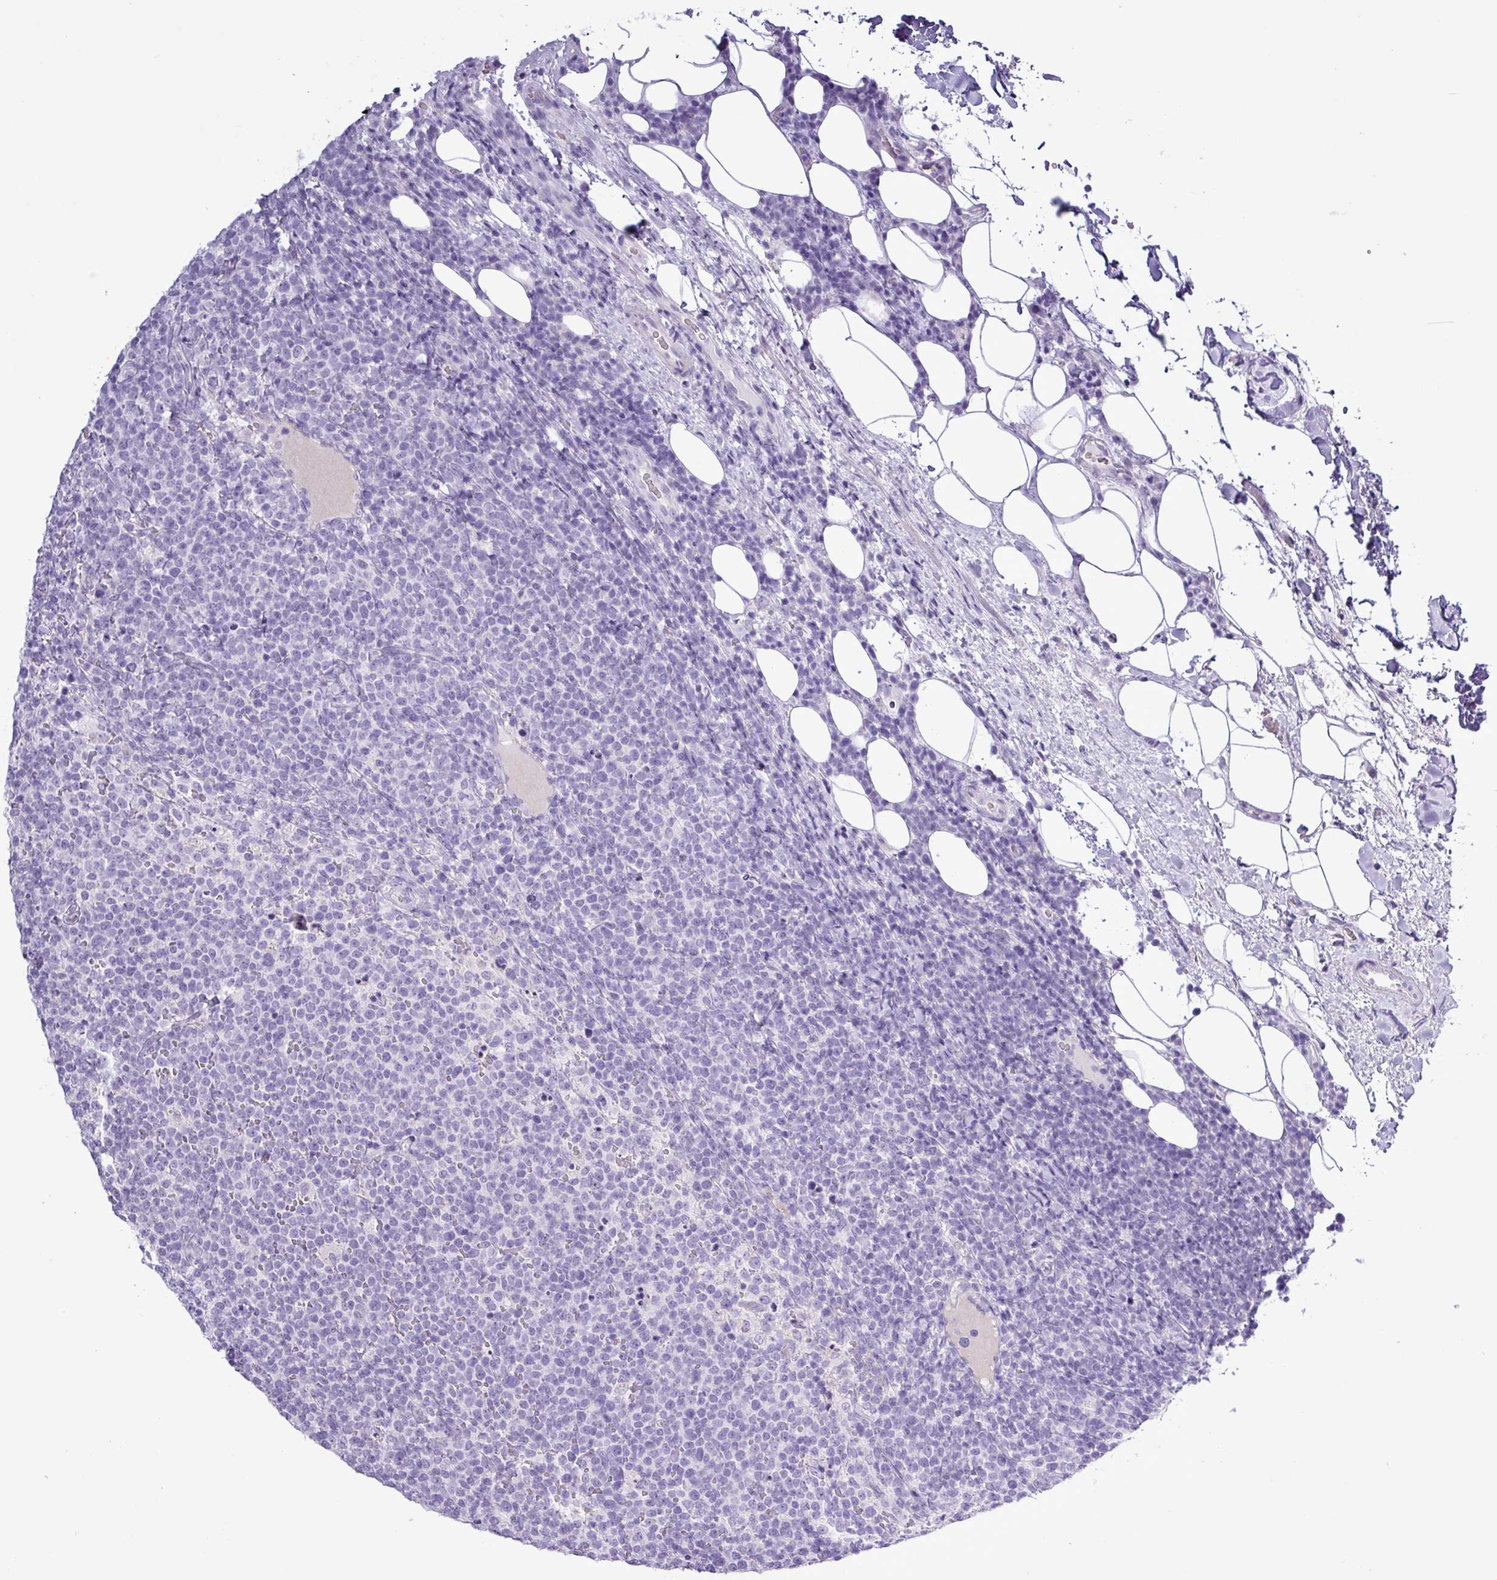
{"staining": {"intensity": "negative", "quantity": "none", "location": "none"}, "tissue": "lymphoma", "cell_type": "Tumor cells", "image_type": "cancer", "snomed": [{"axis": "morphology", "description": "Malignant lymphoma, non-Hodgkin's type, High grade"}, {"axis": "topography", "description": "Lymph node"}], "caption": "Immunohistochemical staining of high-grade malignant lymphoma, non-Hodgkin's type exhibits no significant positivity in tumor cells.", "gene": "ALDH3A1", "patient": {"sex": "male", "age": 61}}